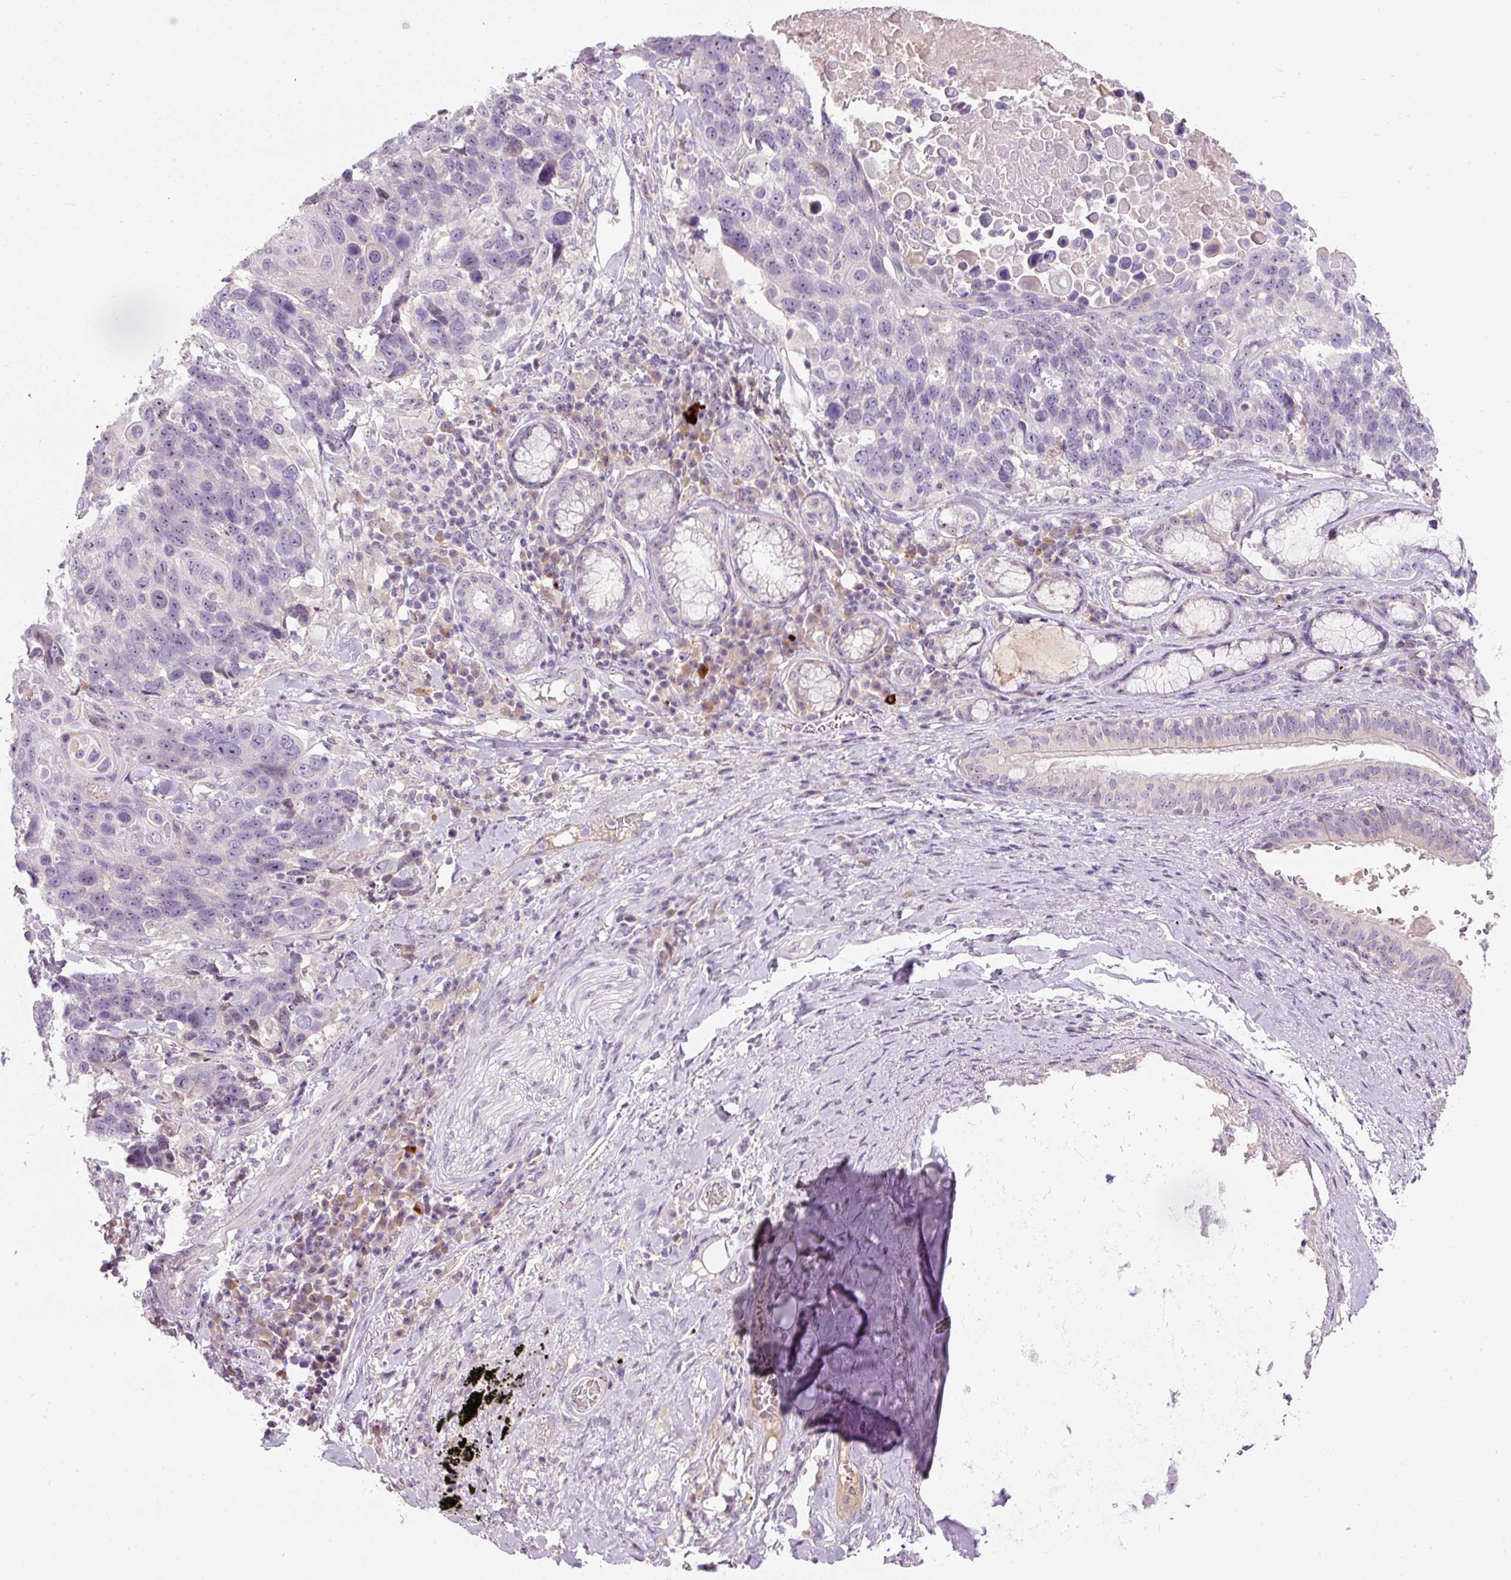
{"staining": {"intensity": "negative", "quantity": "none", "location": "none"}, "tissue": "lung cancer", "cell_type": "Tumor cells", "image_type": "cancer", "snomed": [{"axis": "morphology", "description": "Squamous cell carcinoma, NOS"}, {"axis": "topography", "description": "Lung"}], "caption": "Immunohistochemistry of lung cancer (squamous cell carcinoma) demonstrates no staining in tumor cells. Nuclei are stained in blue.", "gene": "TMEM37", "patient": {"sex": "male", "age": 66}}